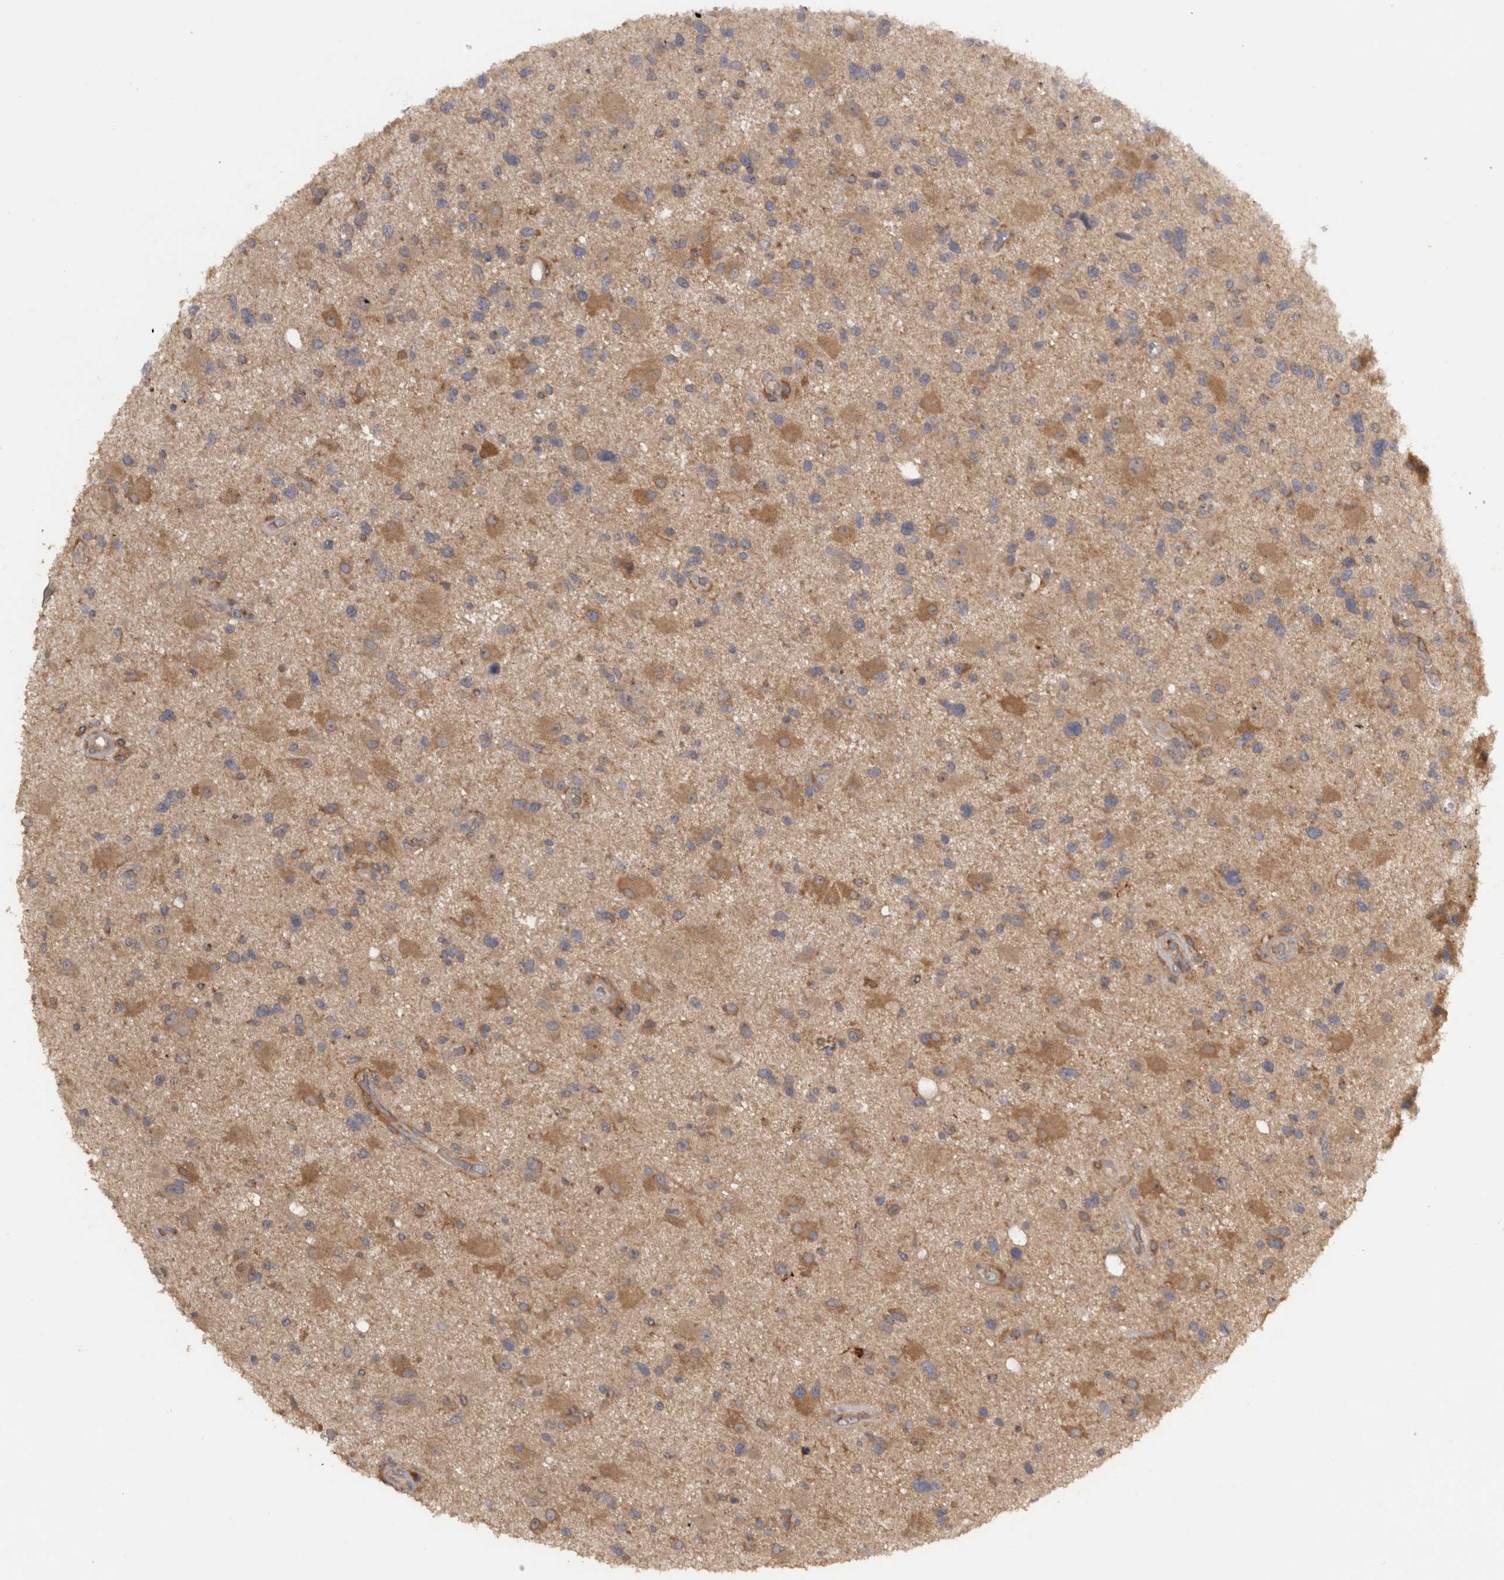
{"staining": {"intensity": "moderate", "quantity": "25%-75%", "location": "cytoplasmic/membranous"}, "tissue": "glioma", "cell_type": "Tumor cells", "image_type": "cancer", "snomed": [{"axis": "morphology", "description": "Glioma, malignant, High grade"}, {"axis": "topography", "description": "Brain"}], "caption": "Immunohistochemistry of human malignant glioma (high-grade) shows medium levels of moderate cytoplasmic/membranous expression in approximately 25%-75% of tumor cells.", "gene": "VEPH1", "patient": {"sex": "male", "age": 33}}